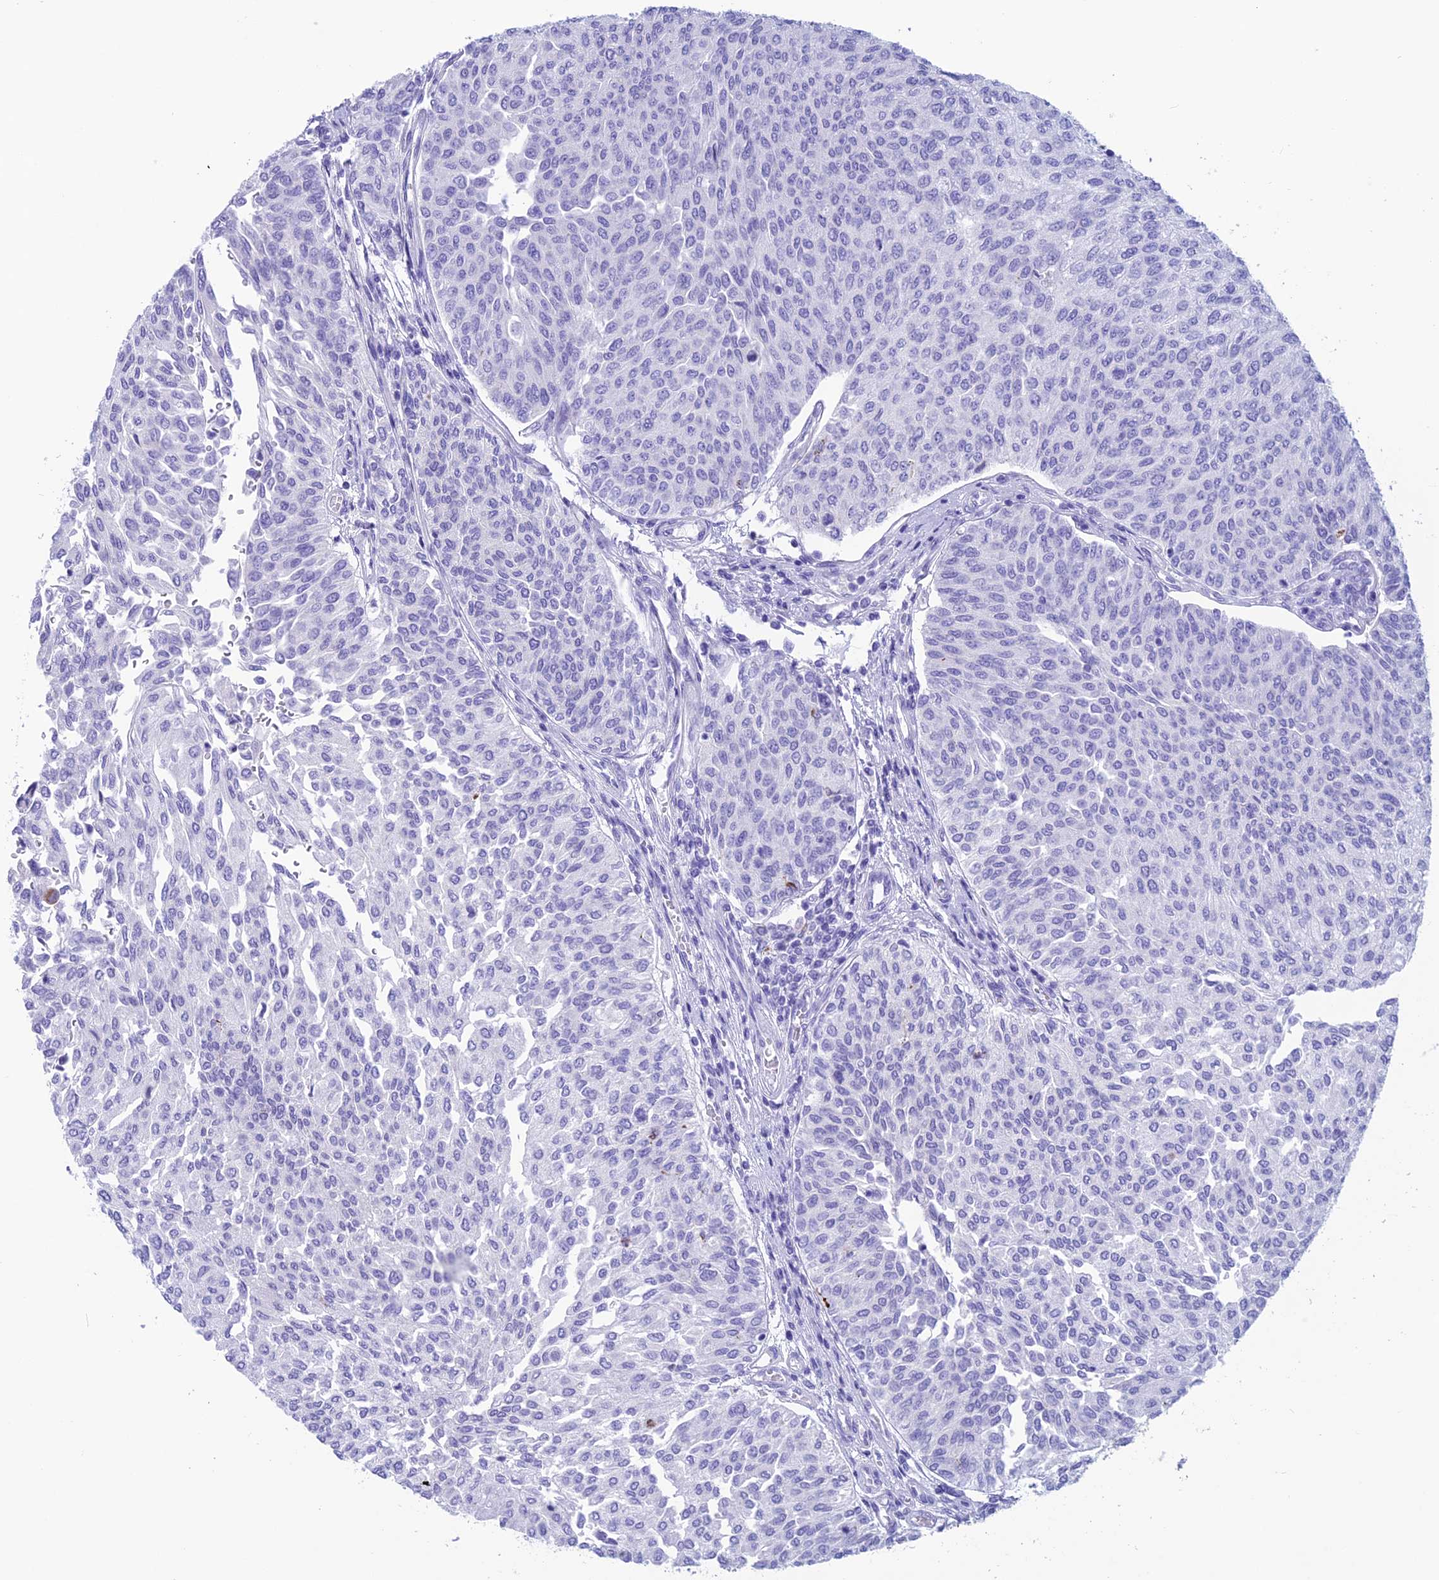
{"staining": {"intensity": "negative", "quantity": "none", "location": "none"}, "tissue": "urothelial cancer", "cell_type": "Tumor cells", "image_type": "cancer", "snomed": [{"axis": "morphology", "description": "Urothelial carcinoma, High grade"}, {"axis": "topography", "description": "Urinary bladder"}], "caption": "This is an immunohistochemistry photomicrograph of human high-grade urothelial carcinoma. There is no staining in tumor cells.", "gene": "TRAM1L1", "patient": {"sex": "female", "age": 79}}